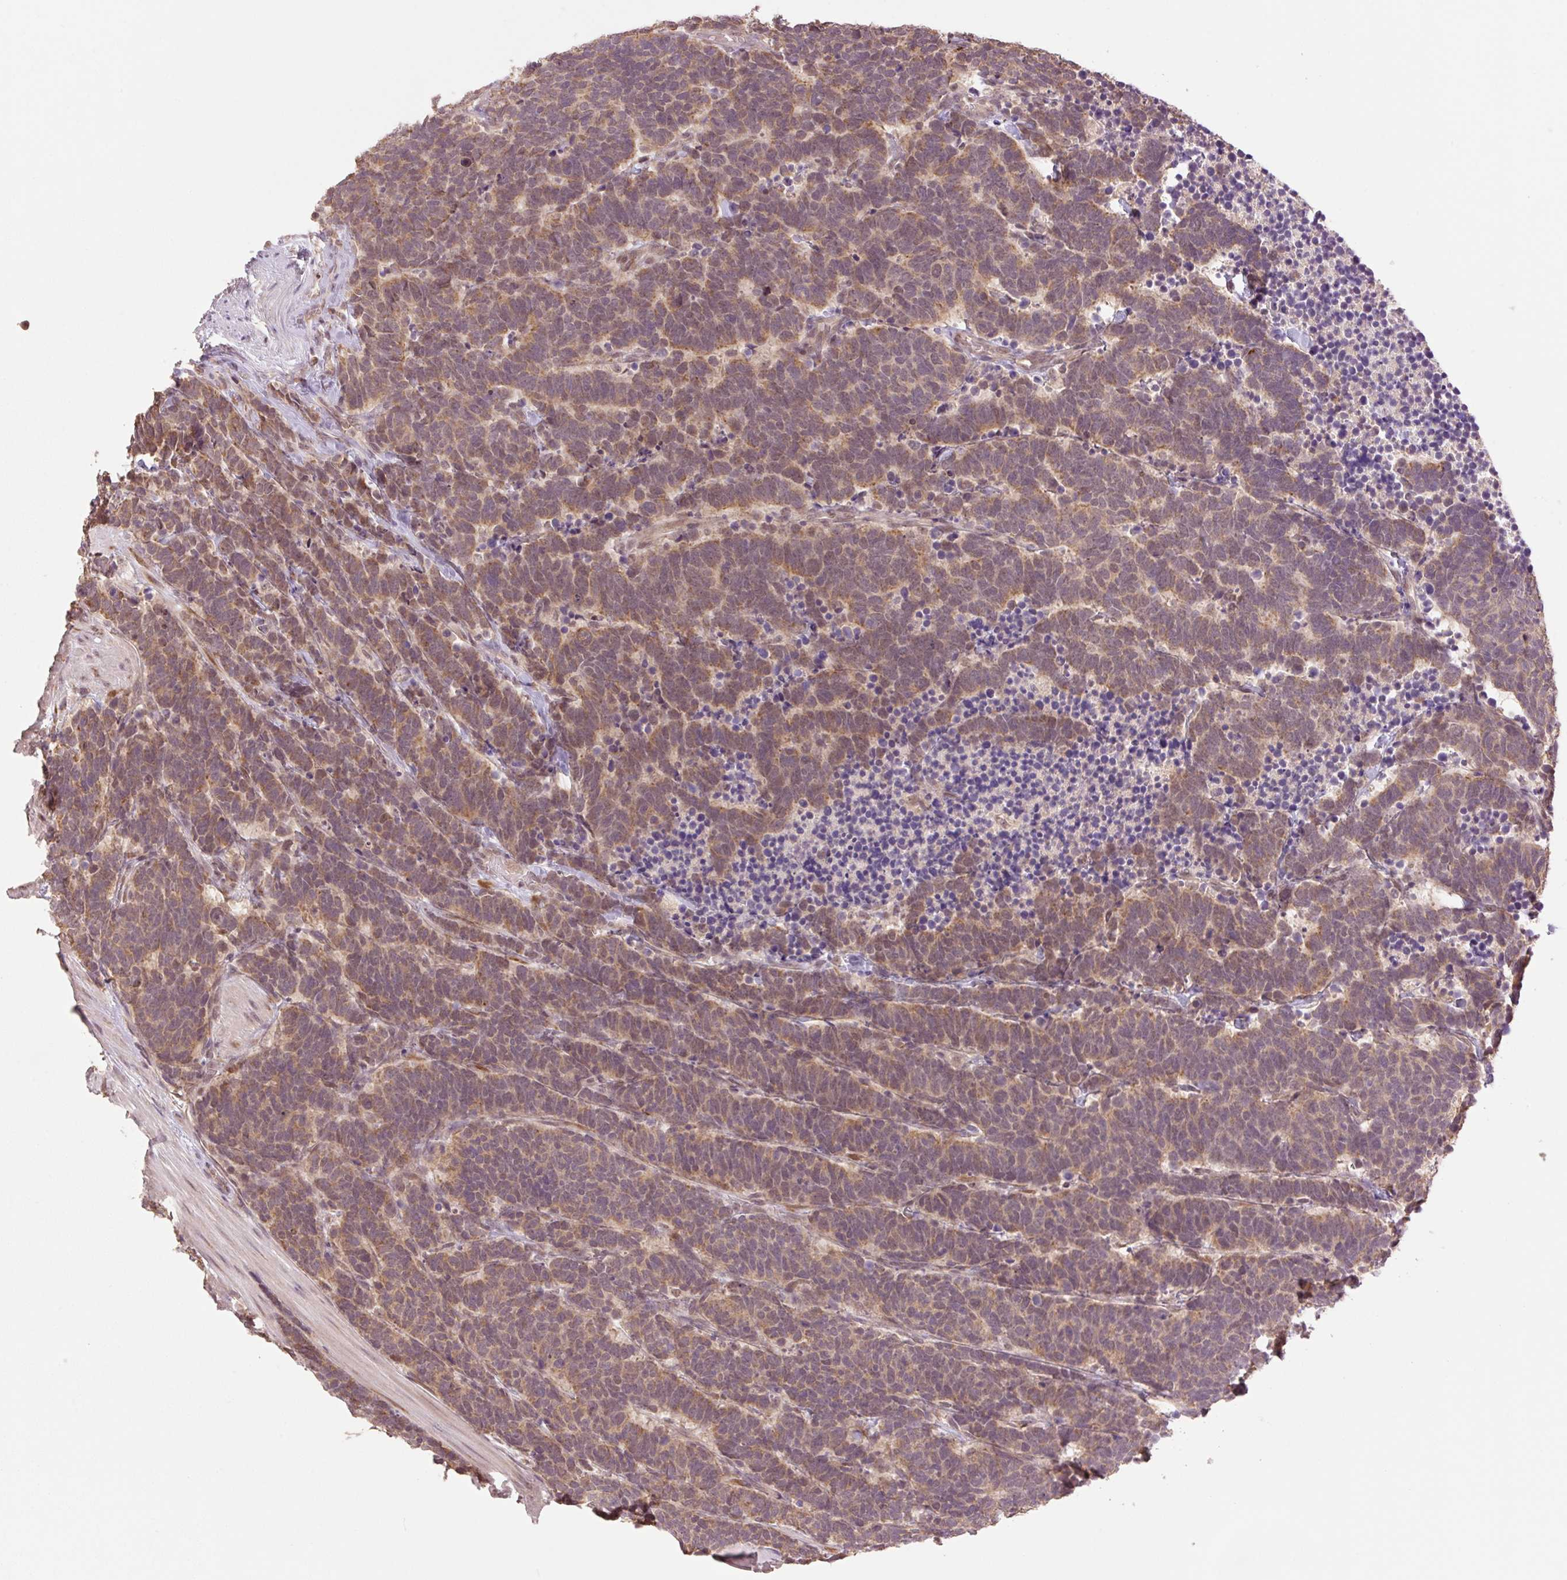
{"staining": {"intensity": "moderate", "quantity": ">75%", "location": "cytoplasmic/membranous"}, "tissue": "carcinoid", "cell_type": "Tumor cells", "image_type": "cancer", "snomed": [{"axis": "morphology", "description": "Carcinoma, NOS"}, {"axis": "morphology", "description": "Carcinoid, malignant, NOS"}, {"axis": "topography", "description": "Urinary bladder"}], "caption": "Carcinoid (malignant) stained with a brown dye shows moderate cytoplasmic/membranous positive expression in approximately >75% of tumor cells.", "gene": "YJU2B", "patient": {"sex": "male", "age": 57}}